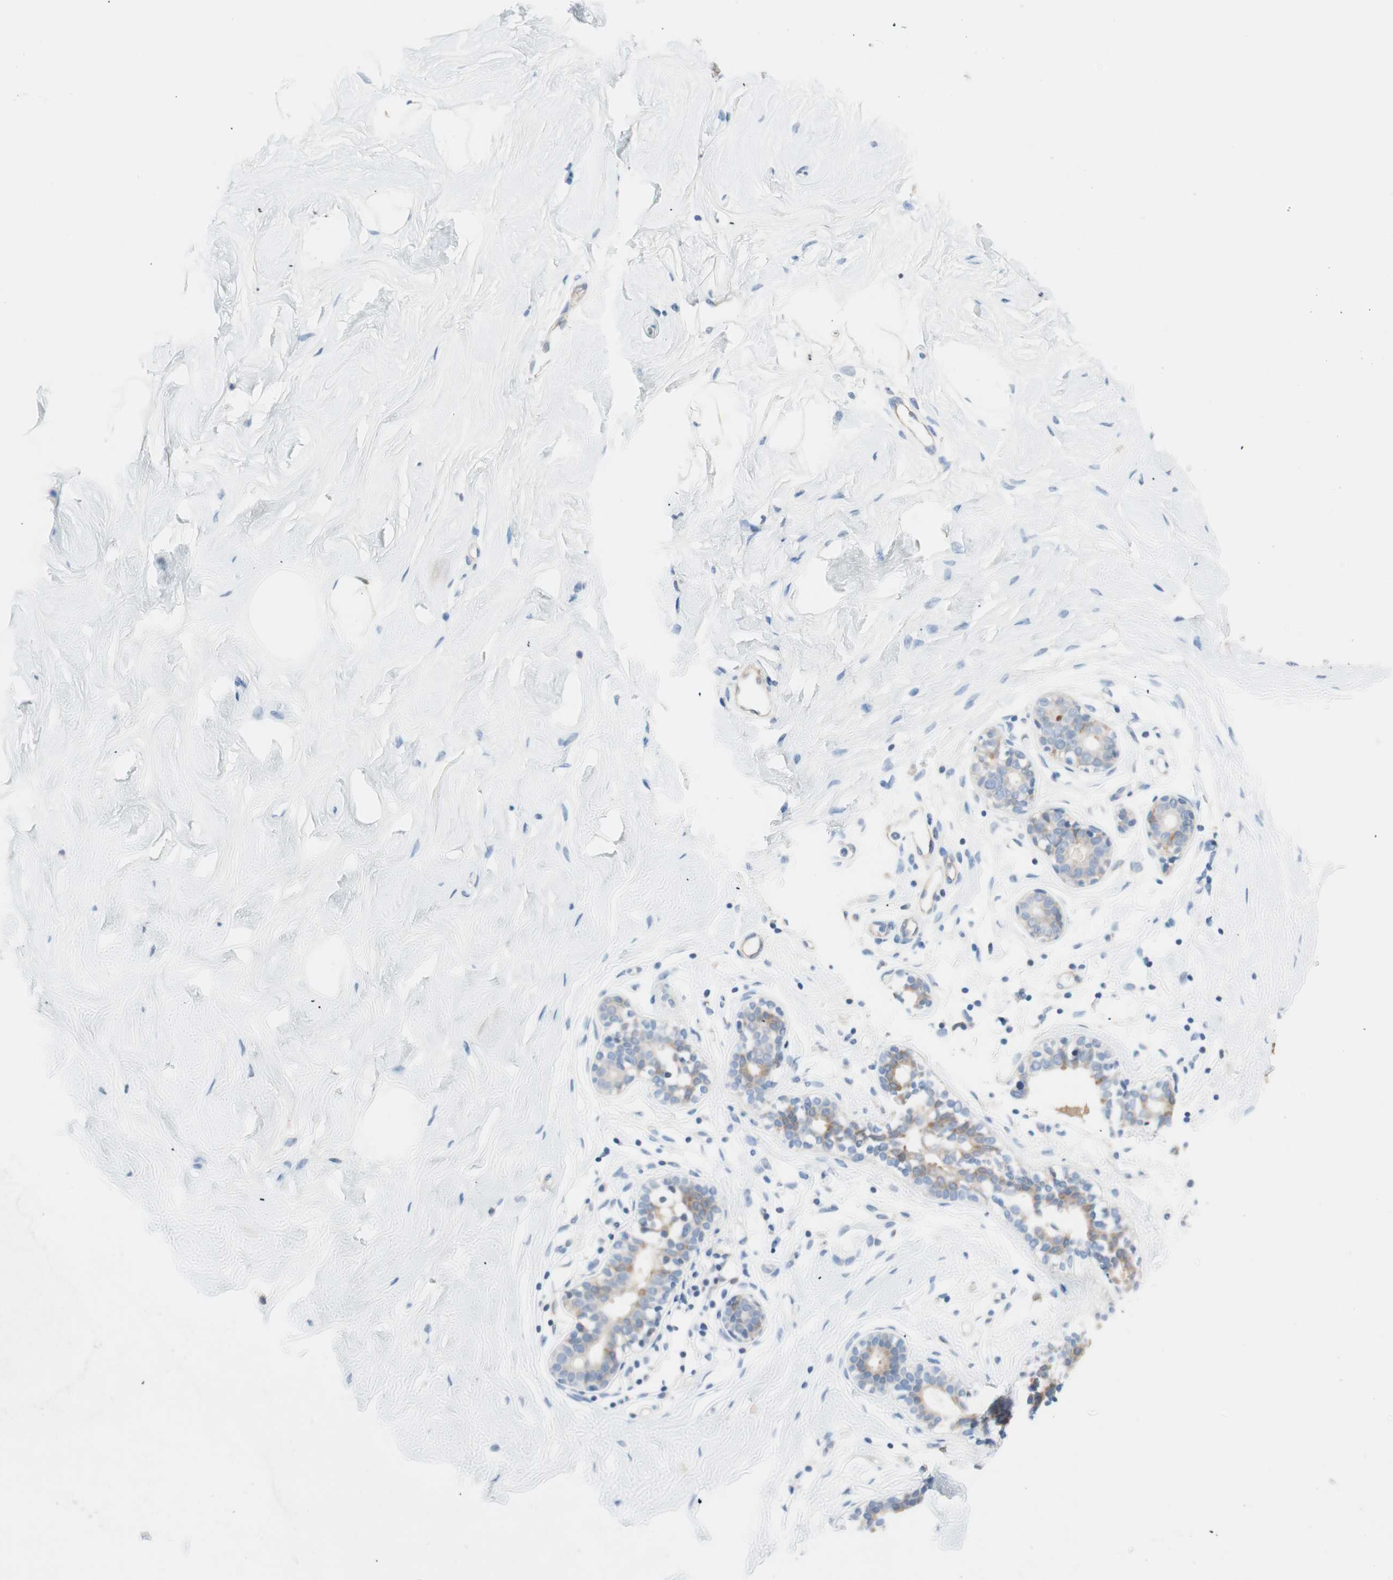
{"staining": {"intensity": "weak", "quantity": "<25%", "location": "cytoplasmic/membranous"}, "tissue": "breast", "cell_type": "Adipocytes", "image_type": "normal", "snomed": [{"axis": "morphology", "description": "Normal tissue, NOS"}, {"axis": "topography", "description": "Breast"}], "caption": "Breast was stained to show a protein in brown. There is no significant positivity in adipocytes. The staining was performed using DAB (3,3'-diaminobenzidine) to visualize the protein expression in brown, while the nuclei were stained in blue with hematoxylin (Magnification: 20x).", "gene": "GLUL", "patient": {"sex": "female", "age": 23}}